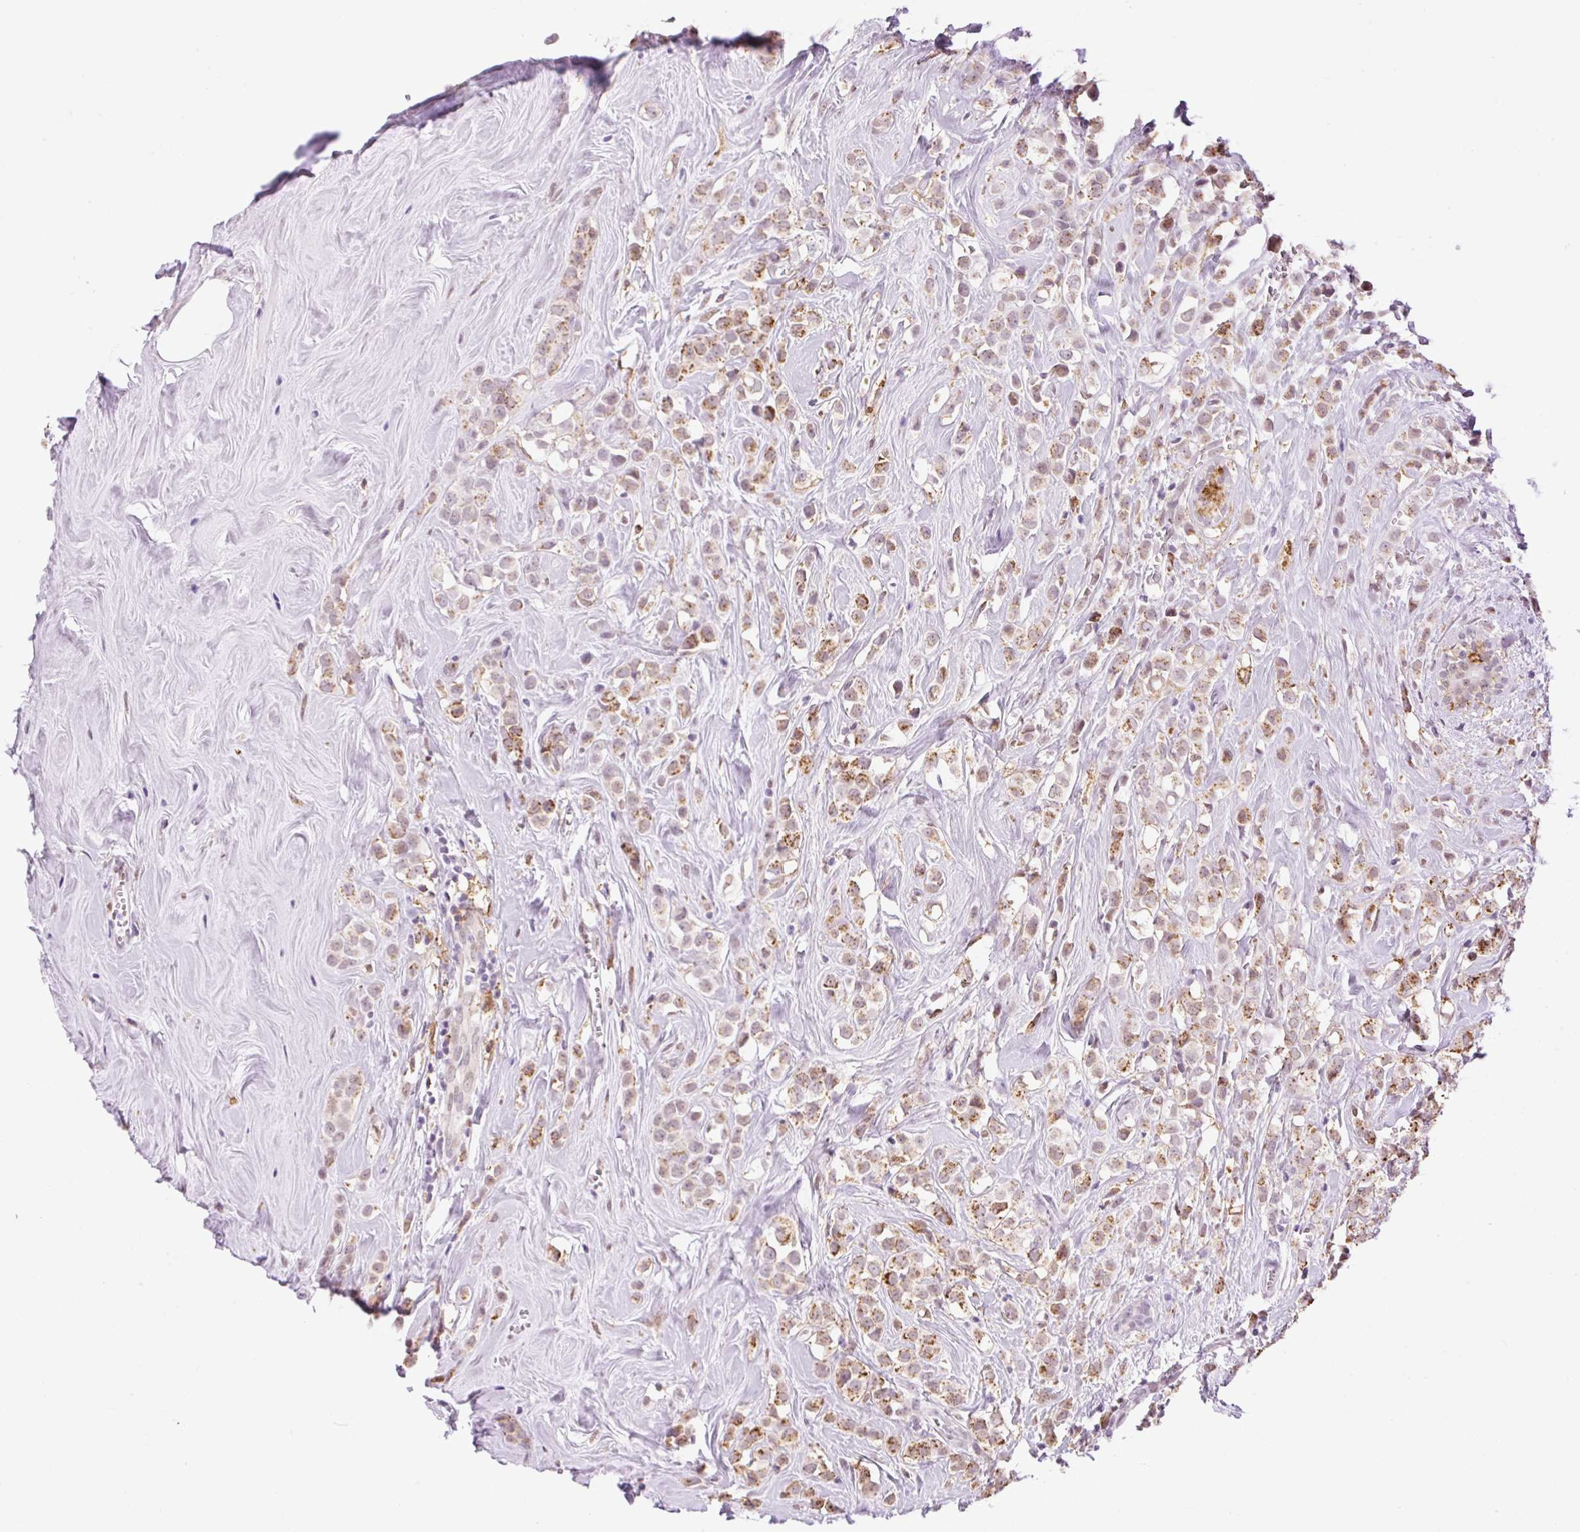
{"staining": {"intensity": "moderate", "quantity": ">75%", "location": "cytoplasmic/membranous,nuclear"}, "tissue": "breast cancer", "cell_type": "Tumor cells", "image_type": "cancer", "snomed": [{"axis": "morphology", "description": "Duct carcinoma"}, {"axis": "topography", "description": "Breast"}], "caption": "Protein staining of invasive ductal carcinoma (breast) tissue demonstrates moderate cytoplasmic/membranous and nuclear positivity in about >75% of tumor cells.", "gene": "PALM3", "patient": {"sex": "female", "age": 80}}